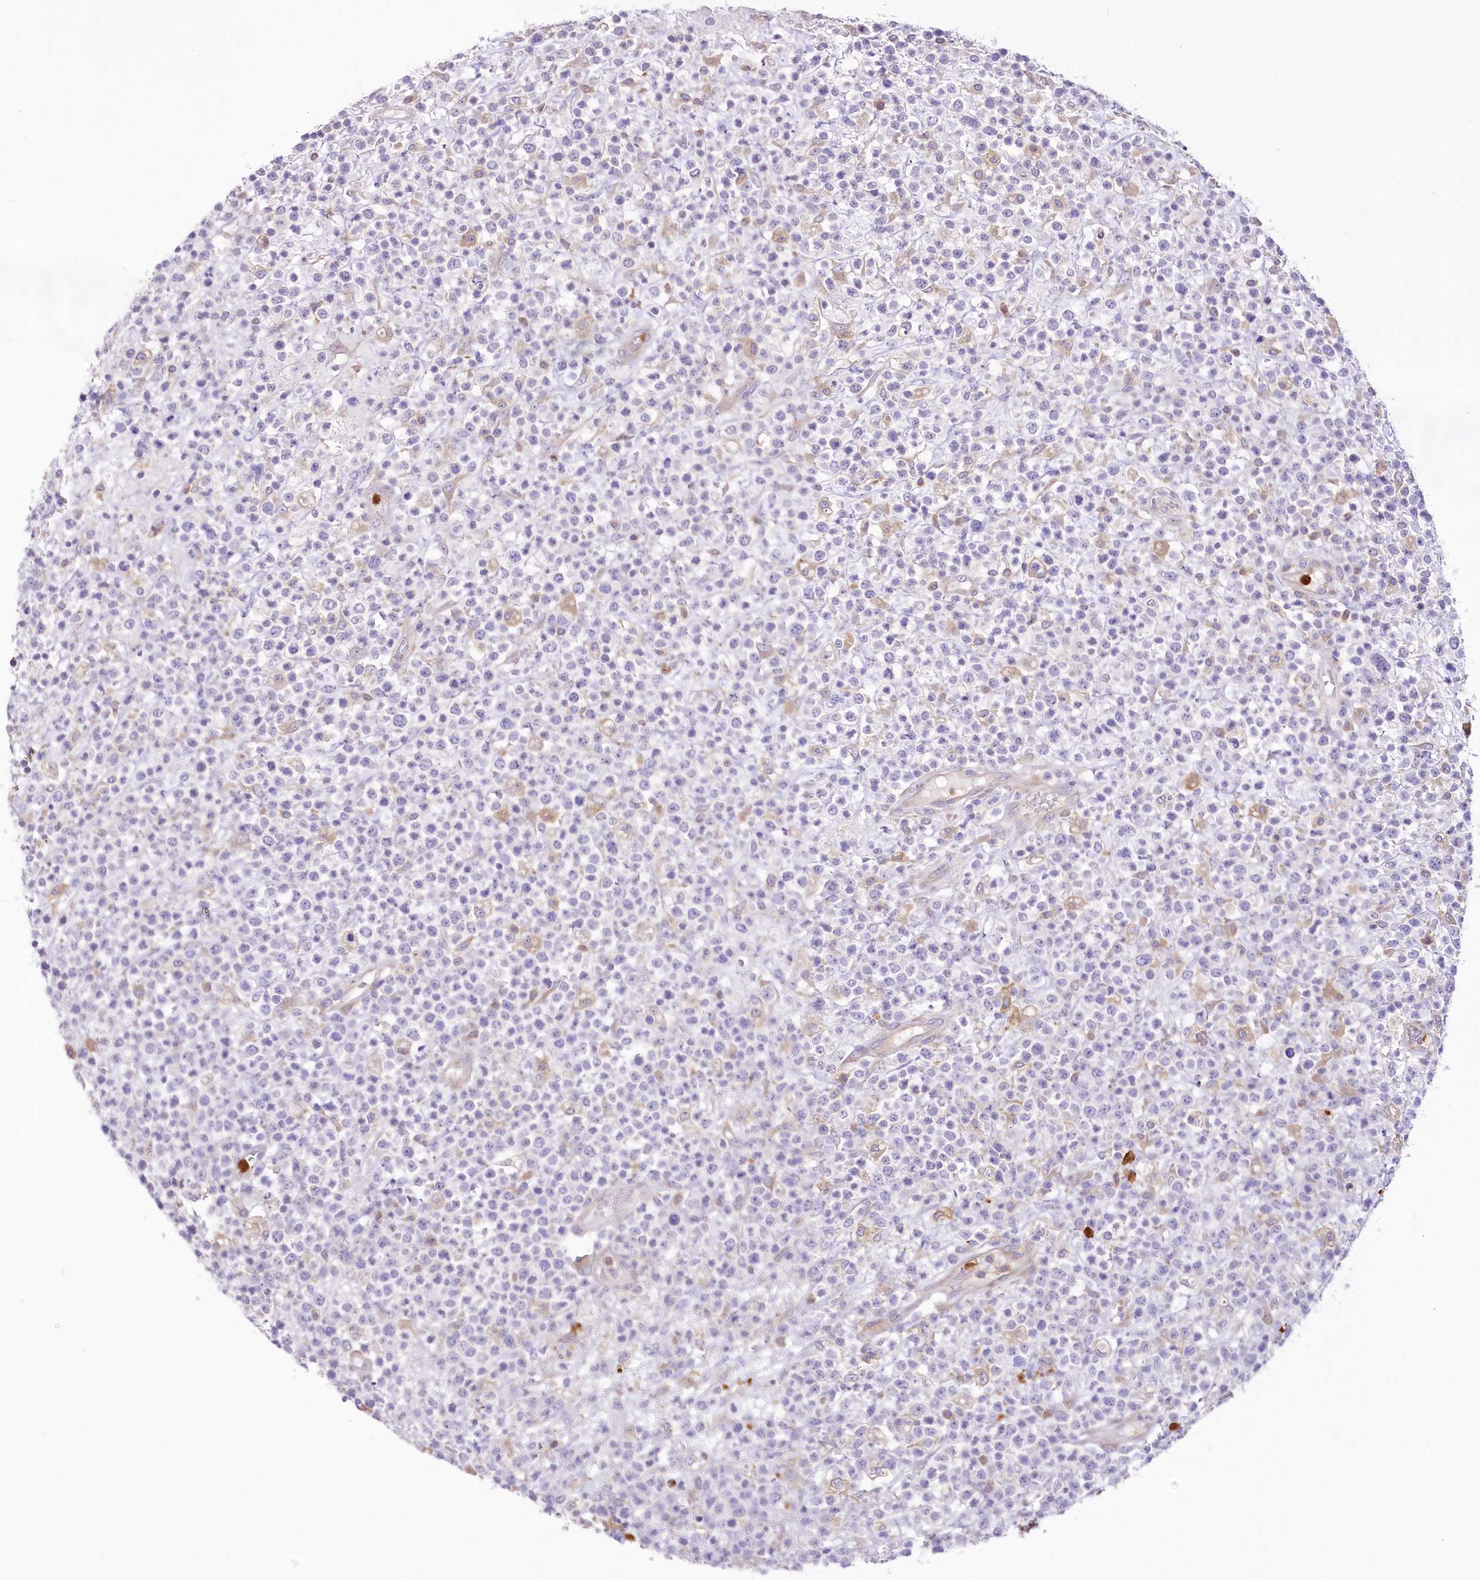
{"staining": {"intensity": "negative", "quantity": "none", "location": "none"}, "tissue": "lymphoma", "cell_type": "Tumor cells", "image_type": "cancer", "snomed": [{"axis": "morphology", "description": "Malignant lymphoma, non-Hodgkin's type, High grade"}, {"axis": "topography", "description": "Colon"}], "caption": "IHC image of lymphoma stained for a protein (brown), which shows no staining in tumor cells. The staining is performed using DAB brown chromogen with nuclei counter-stained in using hematoxylin.", "gene": "DPYD", "patient": {"sex": "female", "age": 53}}